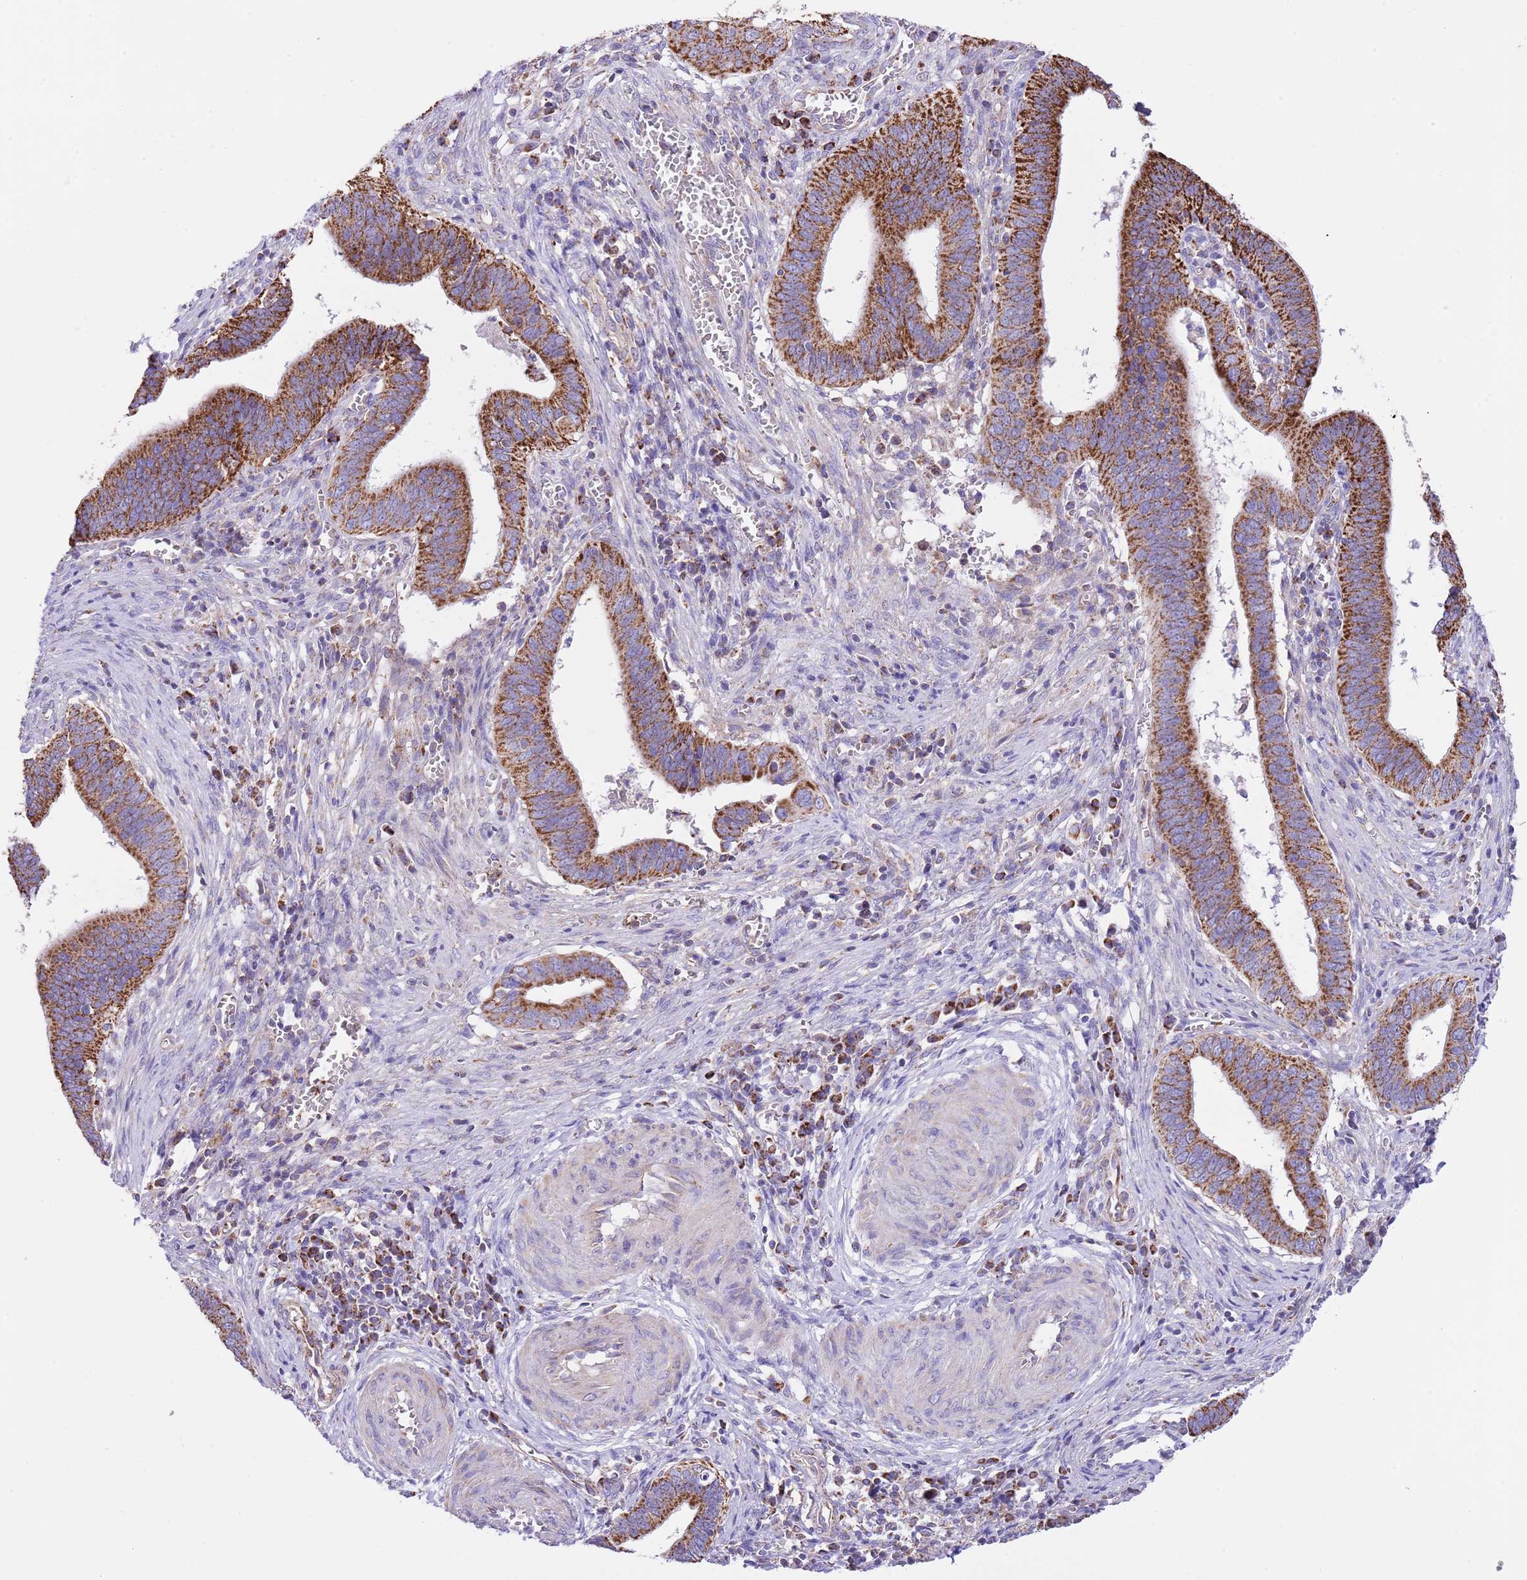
{"staining": {"intensity": "strong", "quantity": ">75%", "location": "cytoplasmic/membranous"}, "tissue": "cervical cancer", "cell_type": "Tumor cells", "image_type": "cancer", "snomed": [{"axis": "morphology", "description": "Adenocarcinoma, NOS"}, {"axis": "topography", "description": "Cervix"}], "caption": "Immunohistochemical staining of human cervical adenocarcinoma exhibits high levels of strong cytoplasmic/membranous protein positivity in about >75% of tumor cells.", "gene": "SS18L2", "patient": {"sex": "female", "age": 42}}